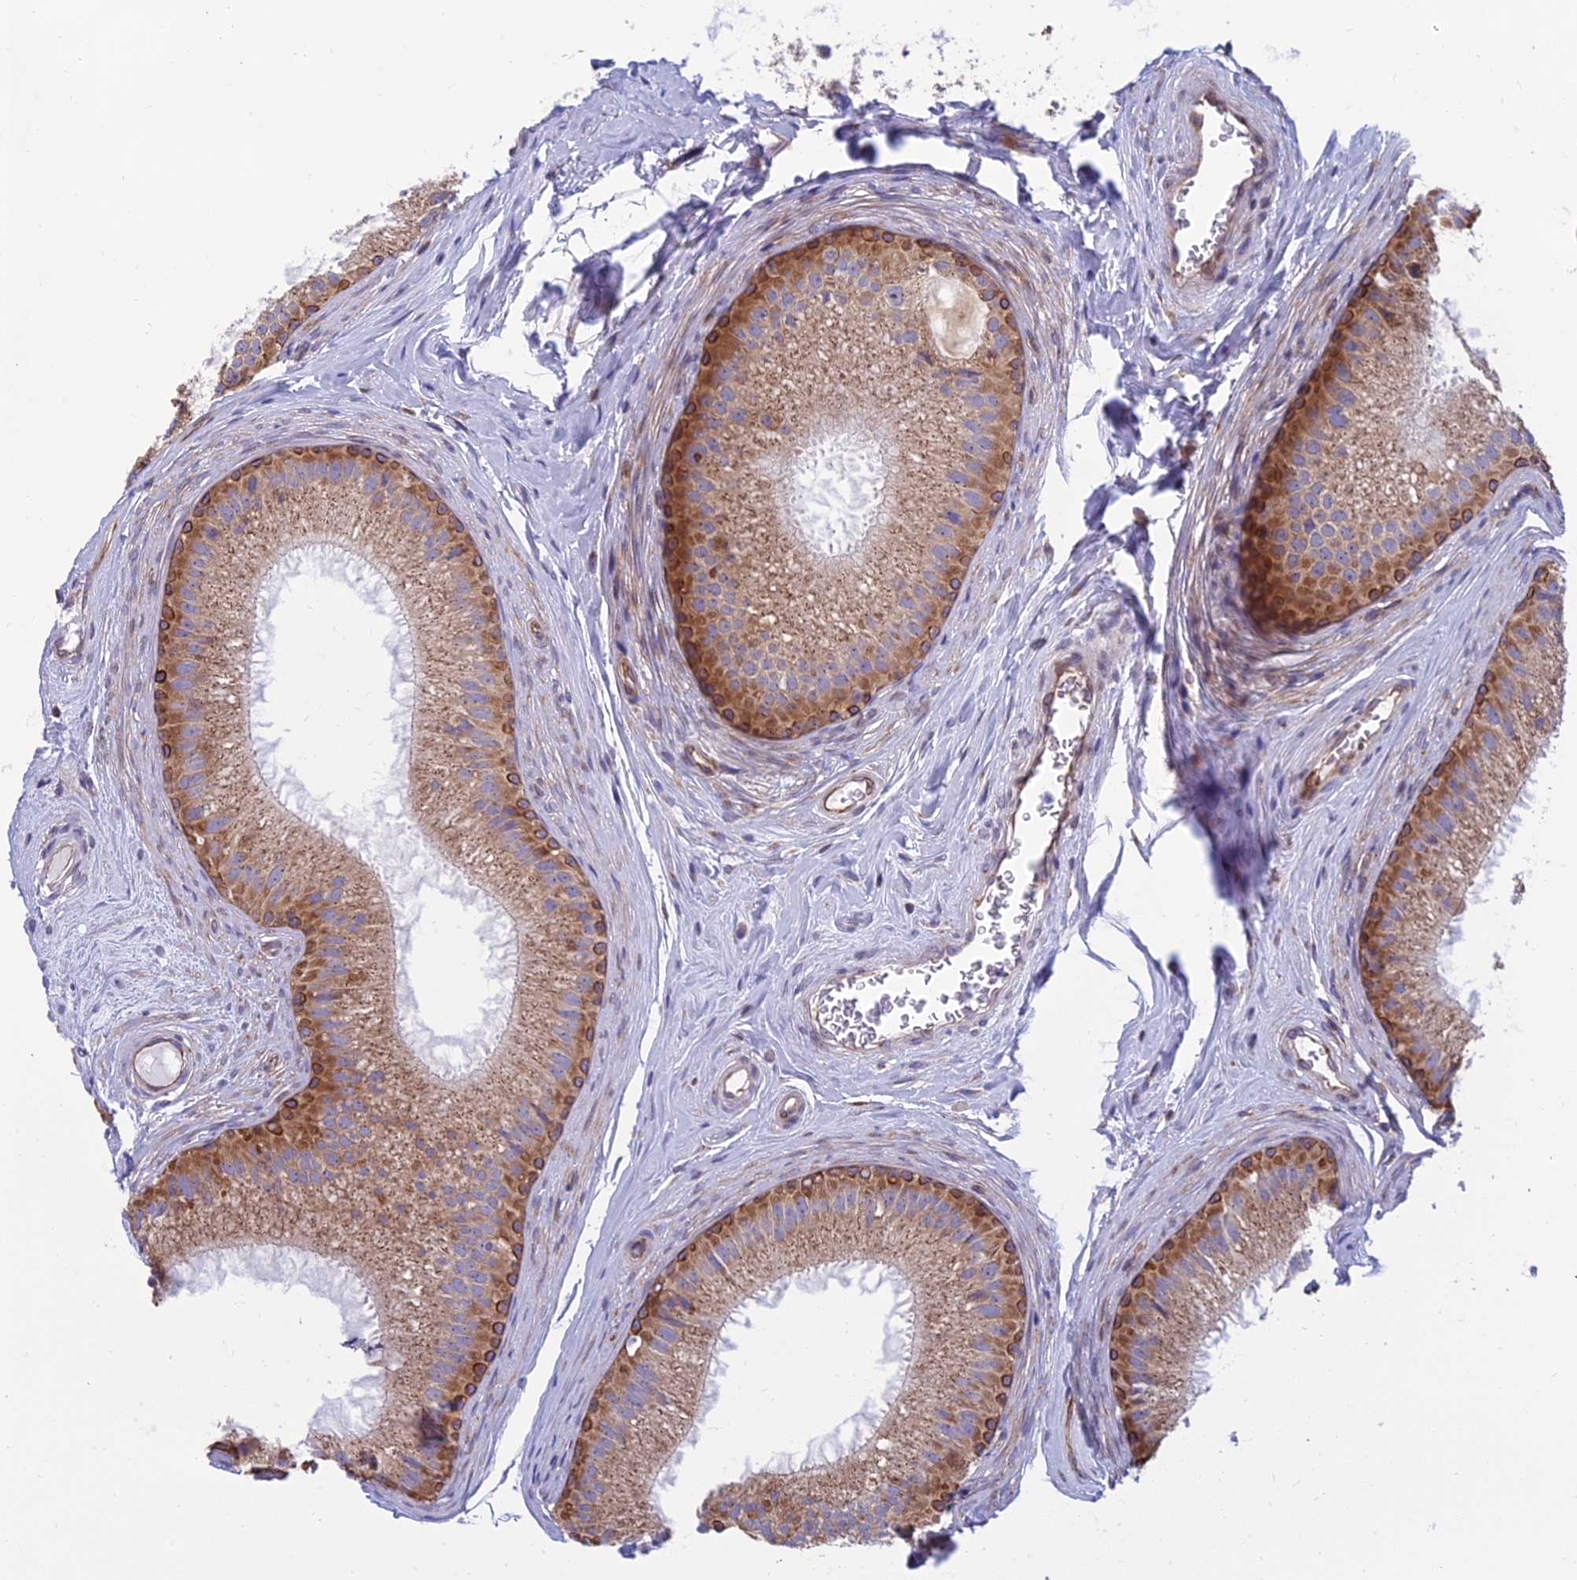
{"staining": {"intensity": "moderate", "quantity": ">75%", "location": "cytoplasmic/membranous"}, "tissue": "epididymis", "cell_type": "Glandular cells", "image_type": "normal", "snomed": [{"axis": "morphology", "description": "Normal tissue, NOS"}, {"axis": "topography", "description": "Epididymis"}], "caption": "A medium amount of moderate cytoplasmic/membranous positivity is appreciated in about >75% of glandular cells in normal epididymis. (Brightfield microscopy of DAB IHC at high magnification).", "gene": "RPL17", "patient": {"sex": "male", "age": 33}}